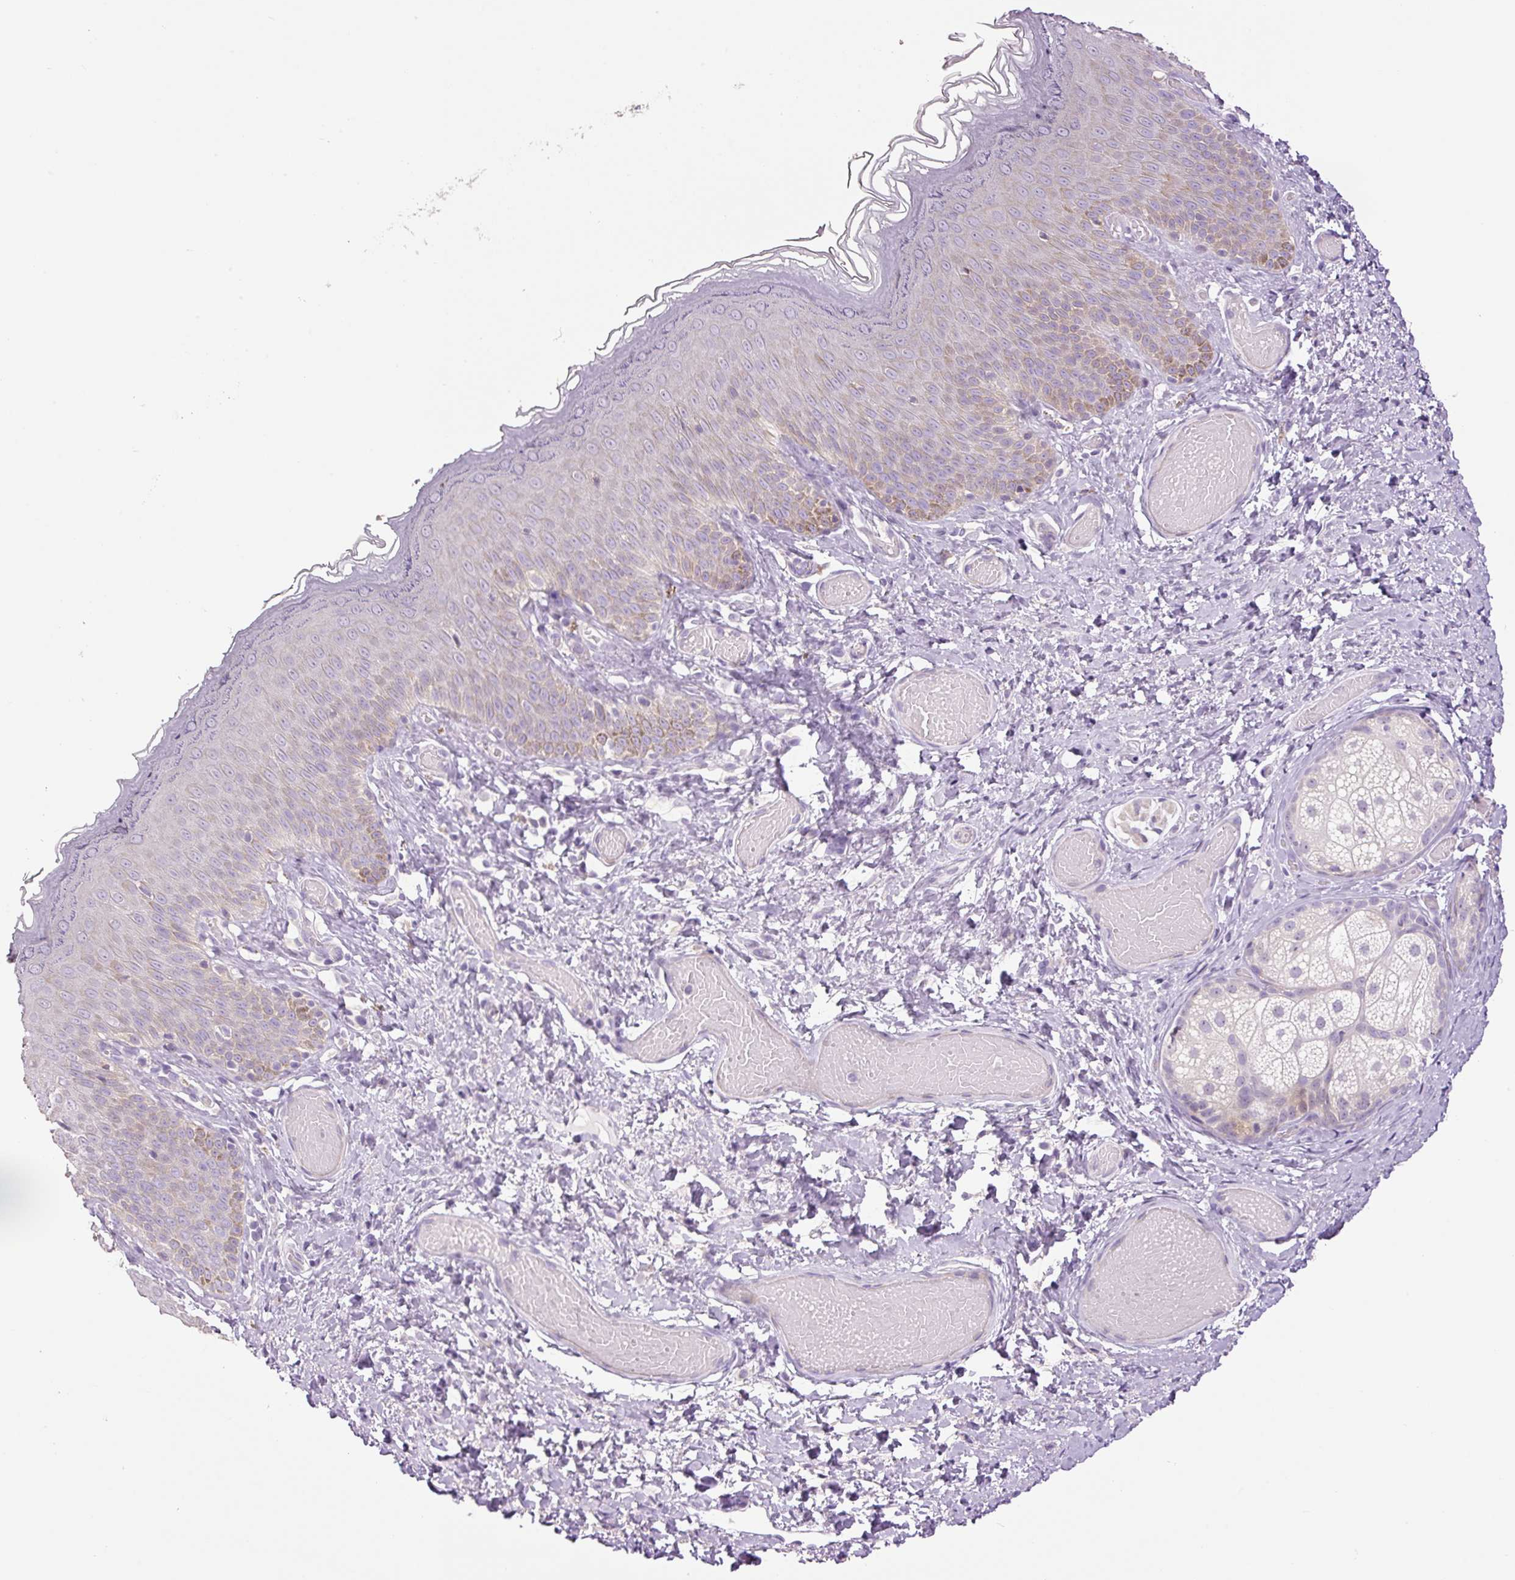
{"staining": {"intensity": "weak", "quantity": "25%-75%", "location": "cytoplasmic/membranous"}, "tissue": "skin", "cell_type": "Epidermal cells", "image_type": "normal", "snomed": [{"axis": "morphology", "description": "Normal tissue, NOS"}, {"axis": "topography", "description": "Anal"}], "caption": "DAB (3,3'-diaminobenzidine) immunohistochemical staining of unremarkable skin exhibits weak cytoplasmic/membranous protein expression in about 25%-75% of epidermal cells.", "gene": "HAX1", "patient": {"sex": "female", "age": 40}}